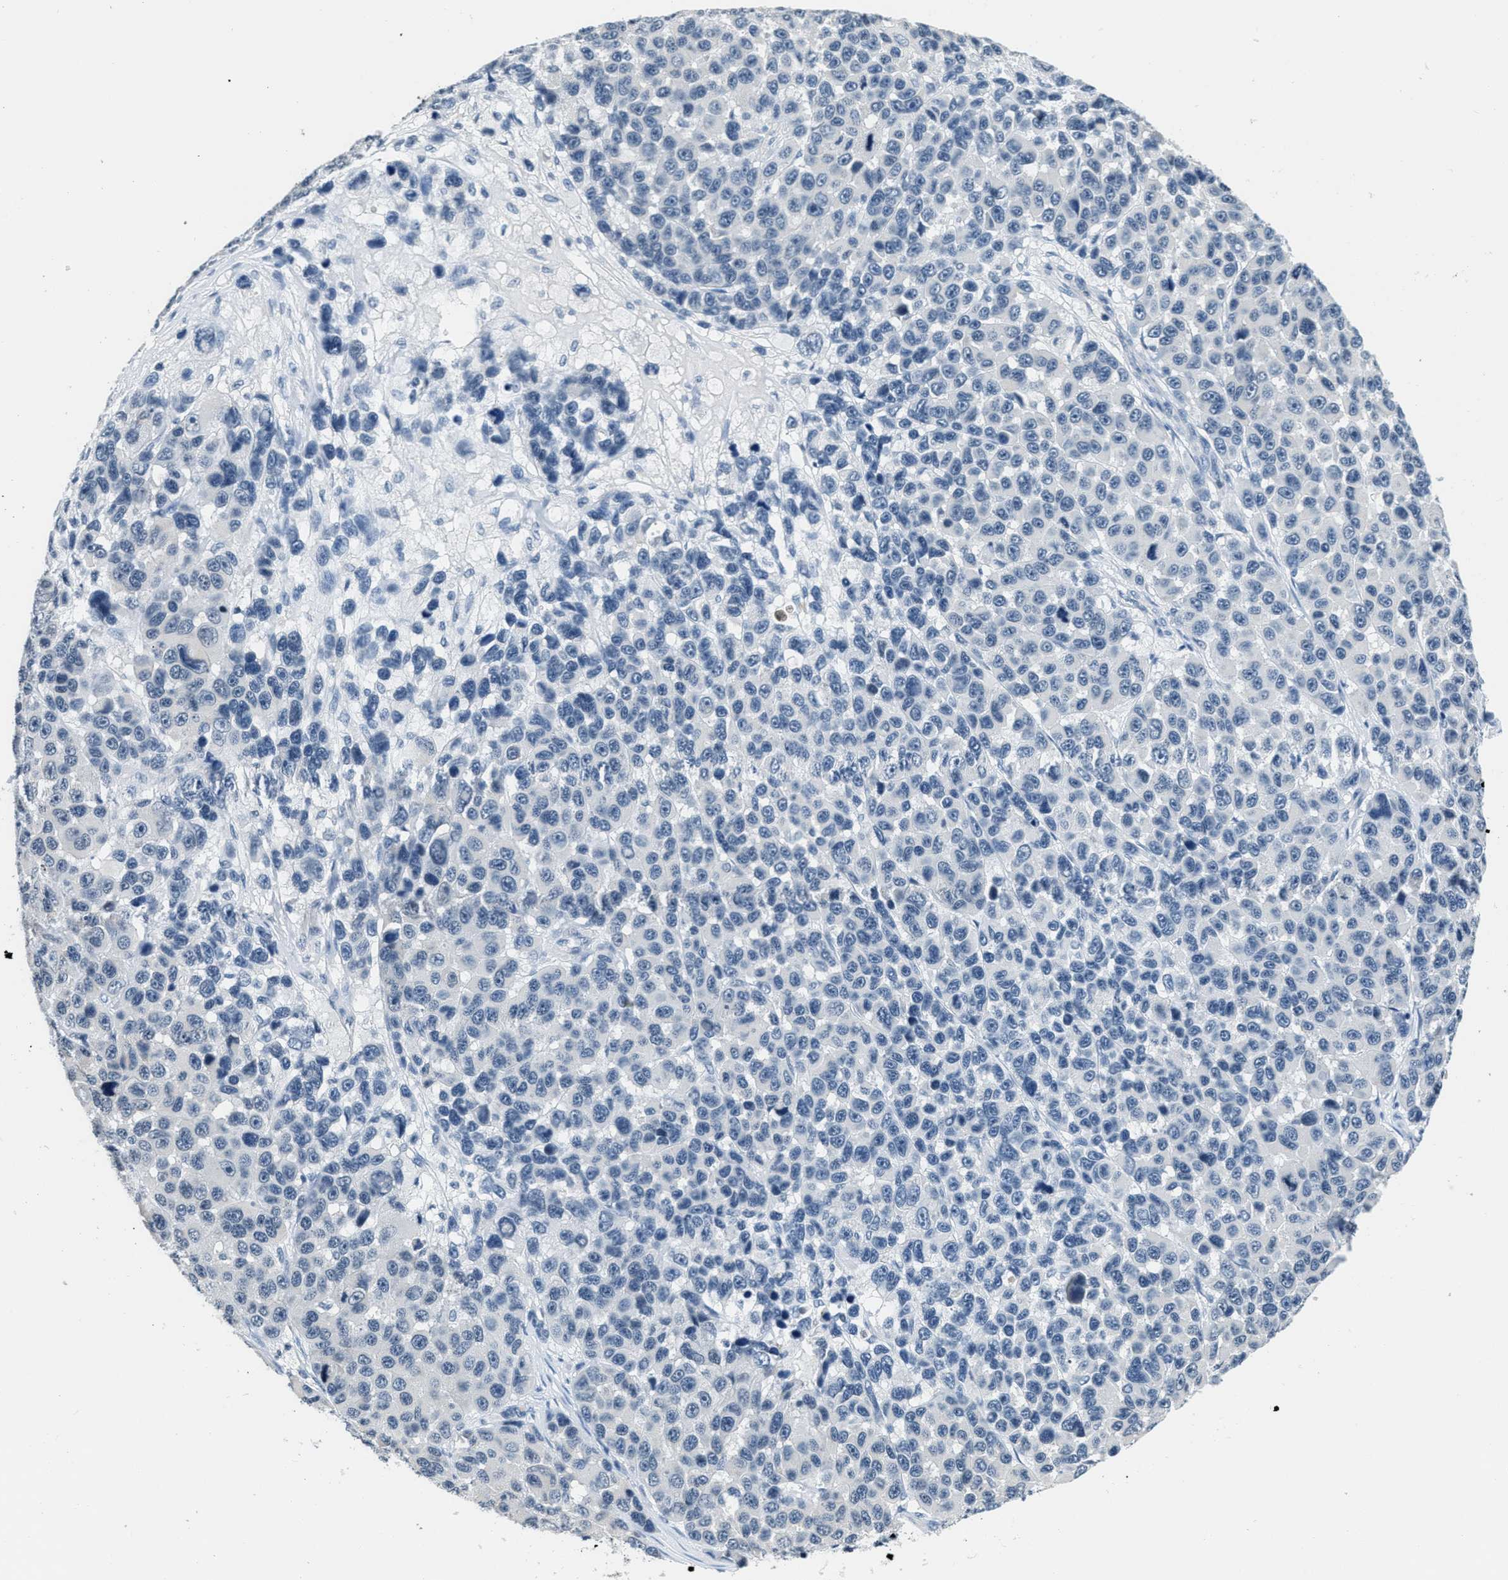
{"staining": {"intensity": "negative", "quantity": "none", "location": "none"}, "tissue": "melanoma", "cell_type": "Tumor cells", "image_type": "cancer", "snomed": [{"axis": "morphology", "description": "Malignant melanoma, NOS"}, {"axis": "topography", "description": "Skin"}], "caption": "A high-resolution photomicrograph shows immunohistochemistry (IHC) staining of malignant melanoma, which shows no significant expression in tumor cells.", "gene": "CA4", "patient": {"sex": "male", "age": 53}}